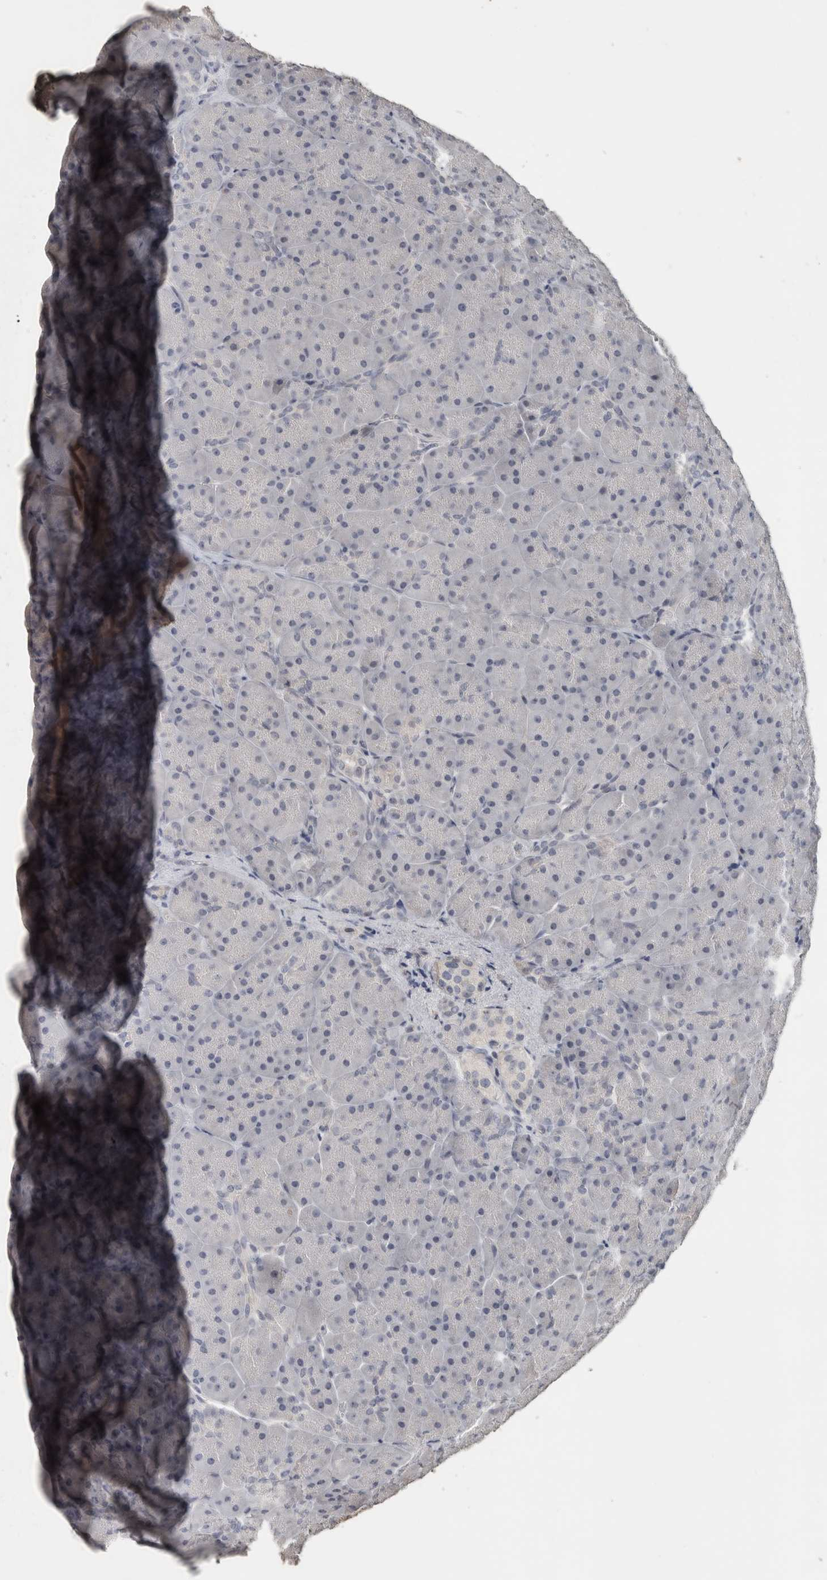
{"staining": {"intensity": "negative", "quantity": "none", "location": "none"}, "tissue": "pancreas", "cell_type": "Exocrine glandular cells", "image_type": "normal", "snomed": [{"axis": "morphology", "description": "Normal tissue, NOS"}, {"axis": "topography", "description": "Pancreas"}], "caption": "Immunohistochemical staining of normal human pancreas demonstrates no significant expression in exocrine glandular cells.", "gene": "NECAB1", "patient": {"sex": "male", "age": 66}}